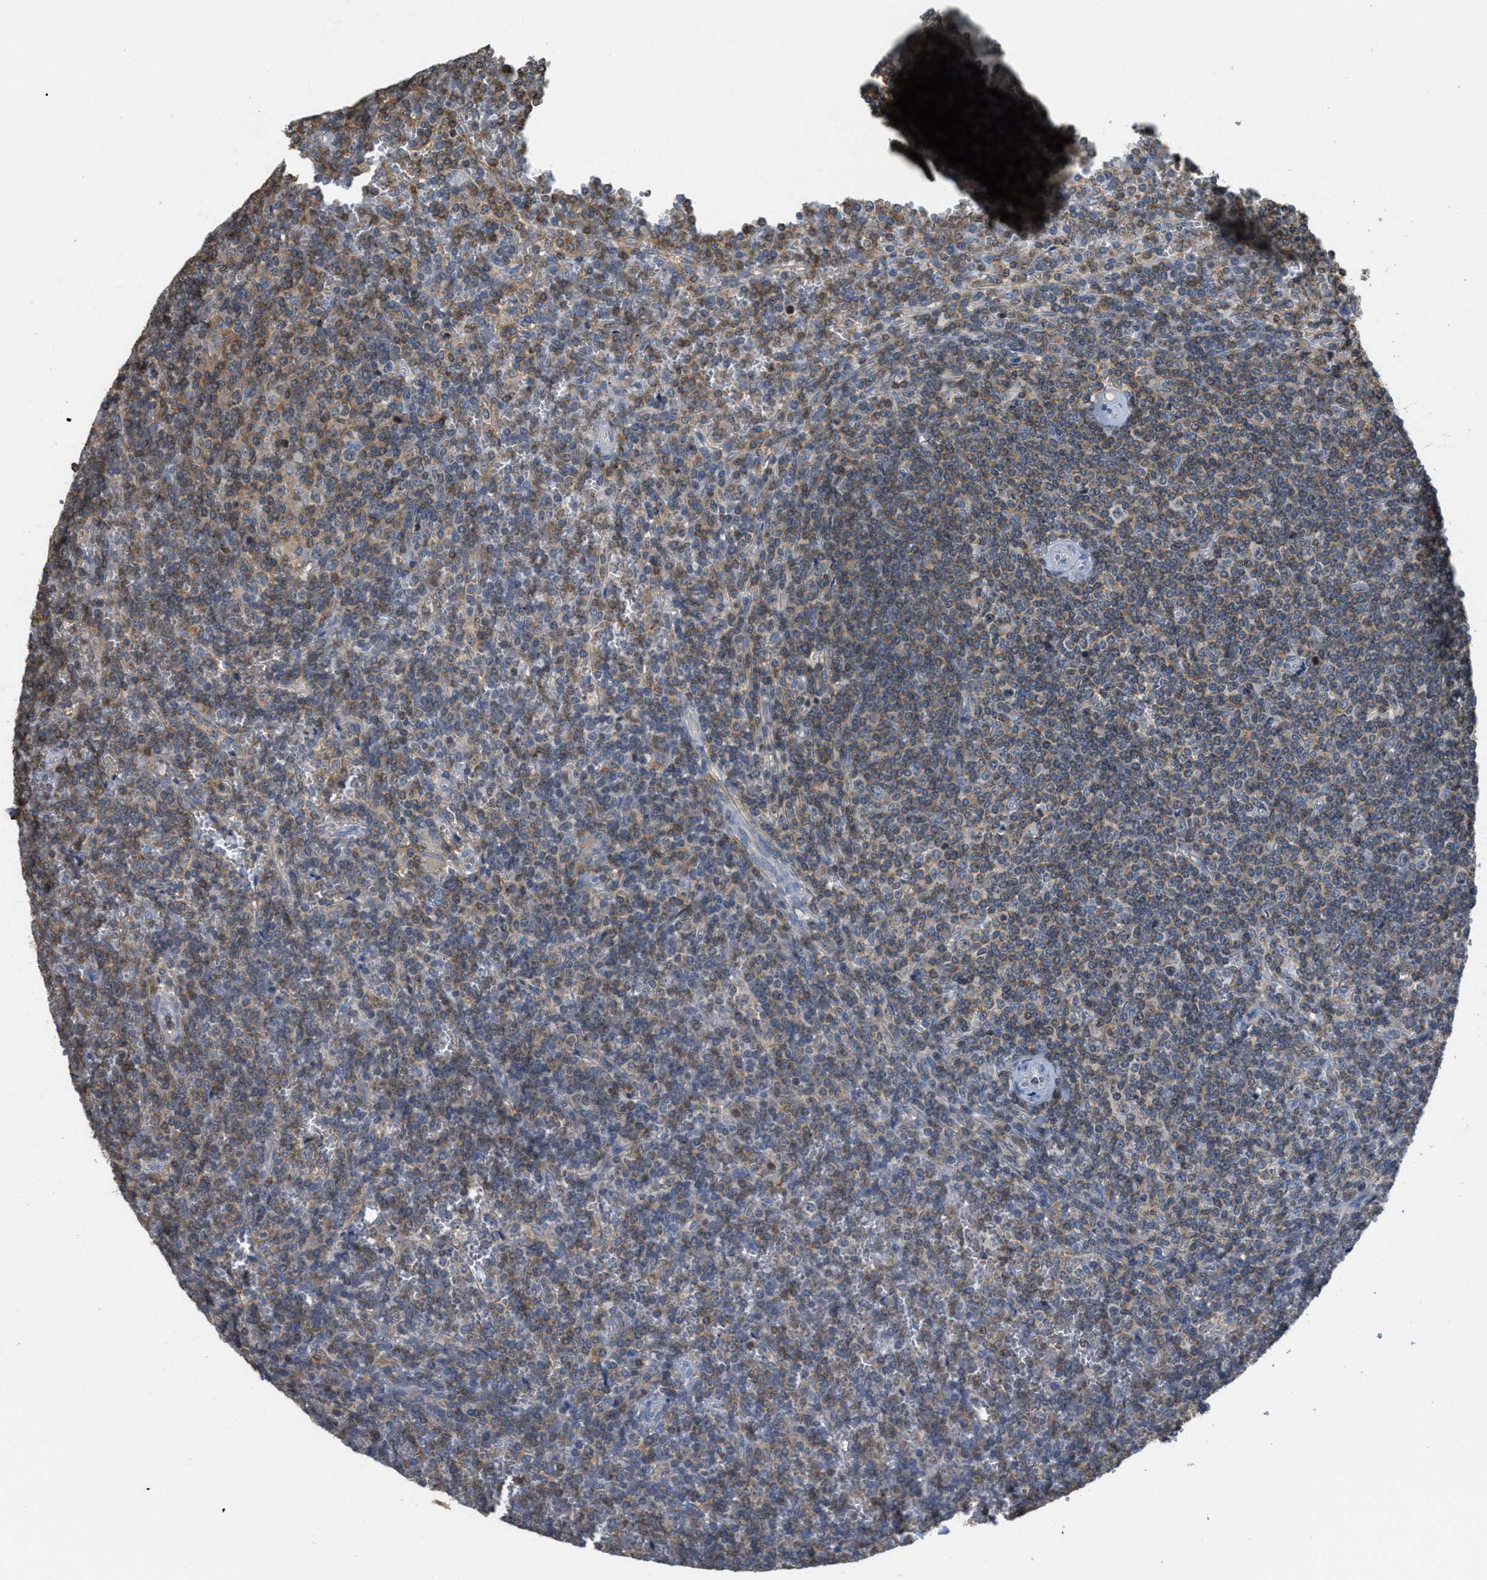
{"staining": {"intensity": "weak", "quantity": "25%-75%", "location": "cytoplasmic/membranous"}, "tissue": "lymphoma", "cell_type": "Tumor cells", "image_type": "cancer", "snomed": [{"axis": "morphology", "description": "Malignant lymphoma, non-Hodgkin's type, Low grade"}, {"axis": "topography", "description": "Spleen"}], "caption": "Immunohistochemical staining of malignant lymphoma, non-Hodgkin's type (low-grade) demonstrates low levels of weak cytoplasmic/membranous staining in approximately 25%-75% of tumor cells.", "gene": "GRIK2", "patient": {"sex": "female", "age": 19}}